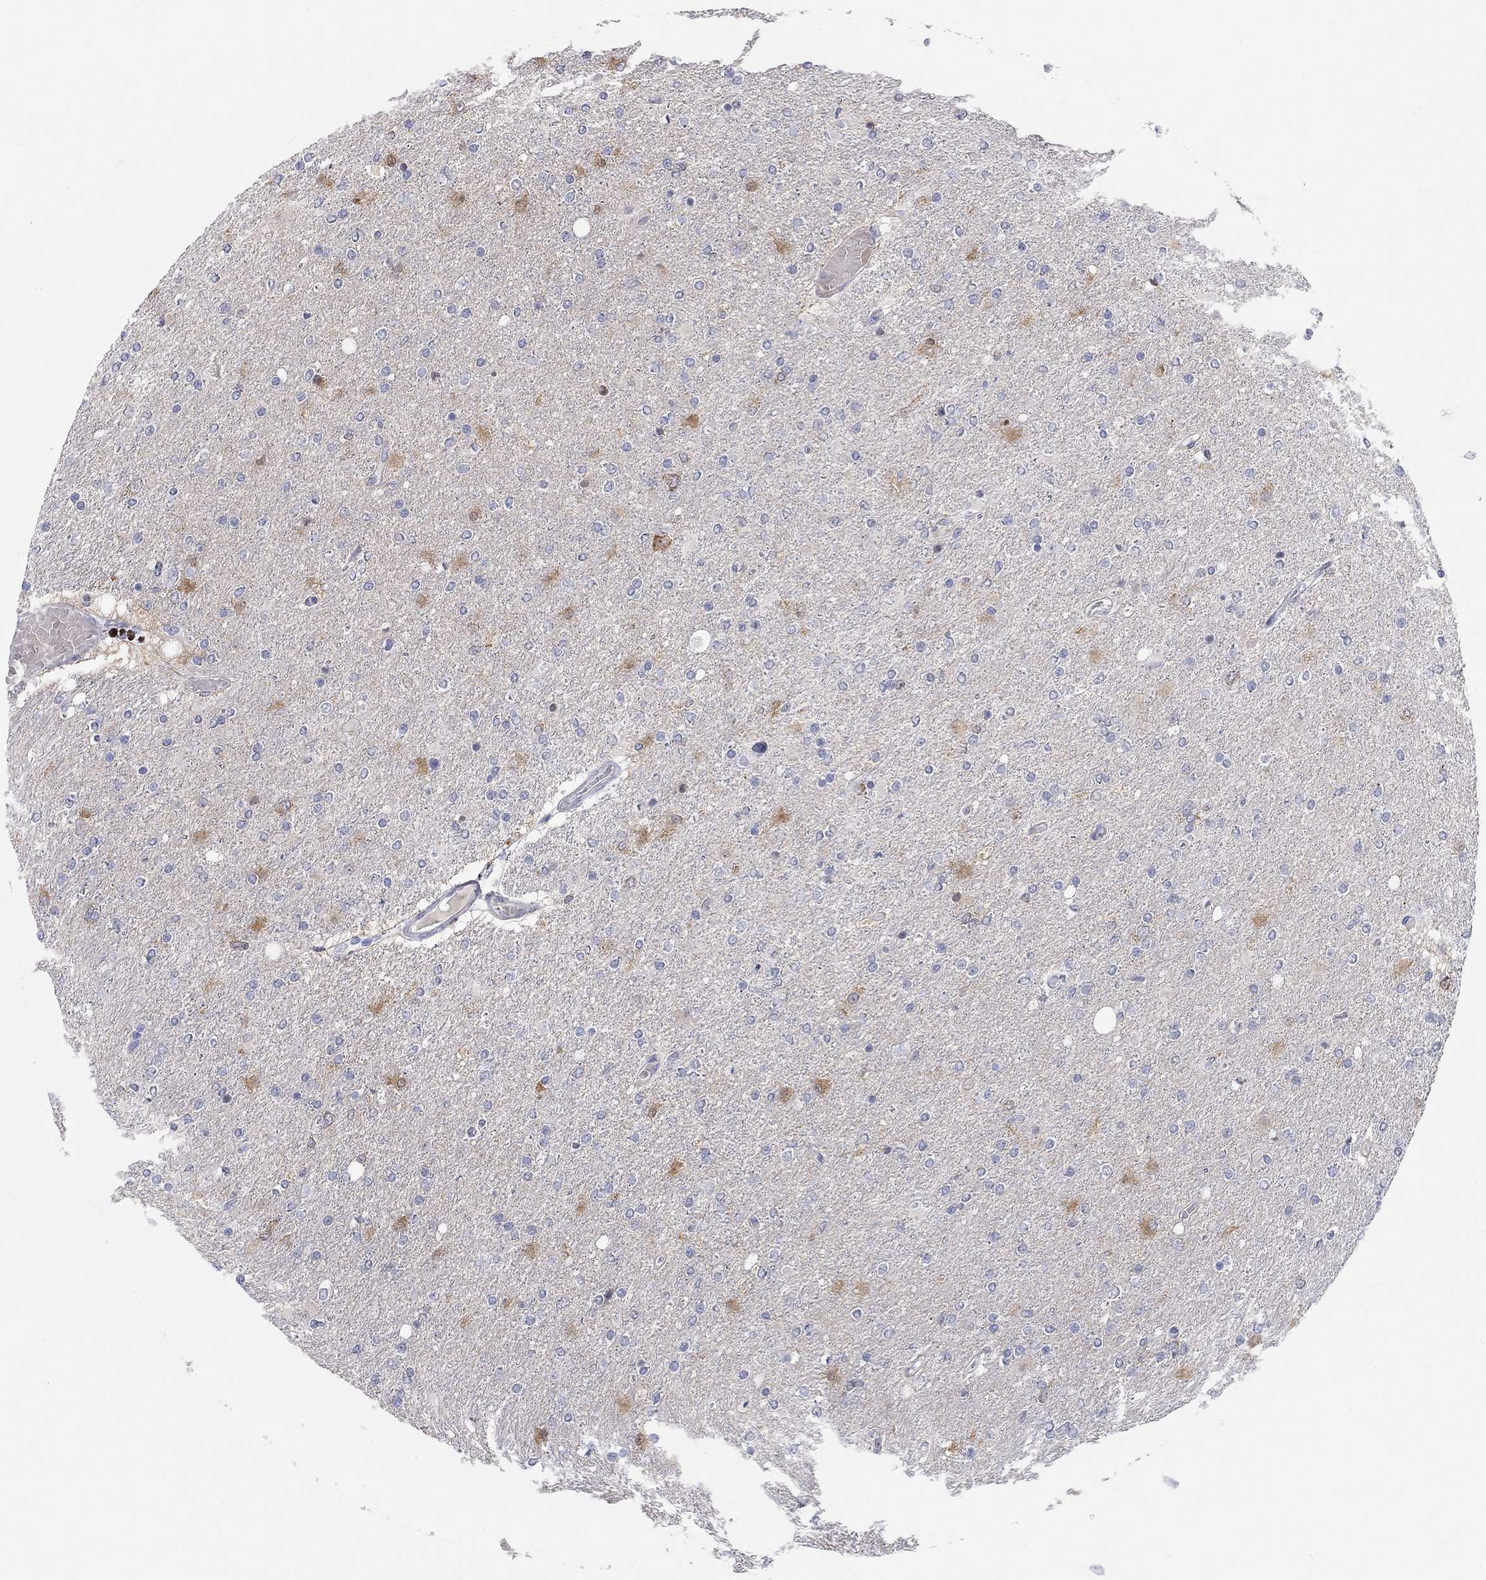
{"staining": {"intensity": "moderate", "quantity": "<25%", "location": "cytoplasmic/membranous"}, "tissue": "glioma", "cell_type": "Tumor cells", "image_type": "cancer", "snomed": [{"axis": "morphology", "description": "Glioma, malignant, High grade"}, {"axis": "topography", "description": "Cerebral cortex"}], "caption": "Malignant glioma (high-grade) stained with DAB immunohistochemistry reveals low levels of moderate cytoplasmic/membranous staining in about <25% of tumor cells.", "gene": "WASF3", "patient": {"sex": "male", "age": 70}}